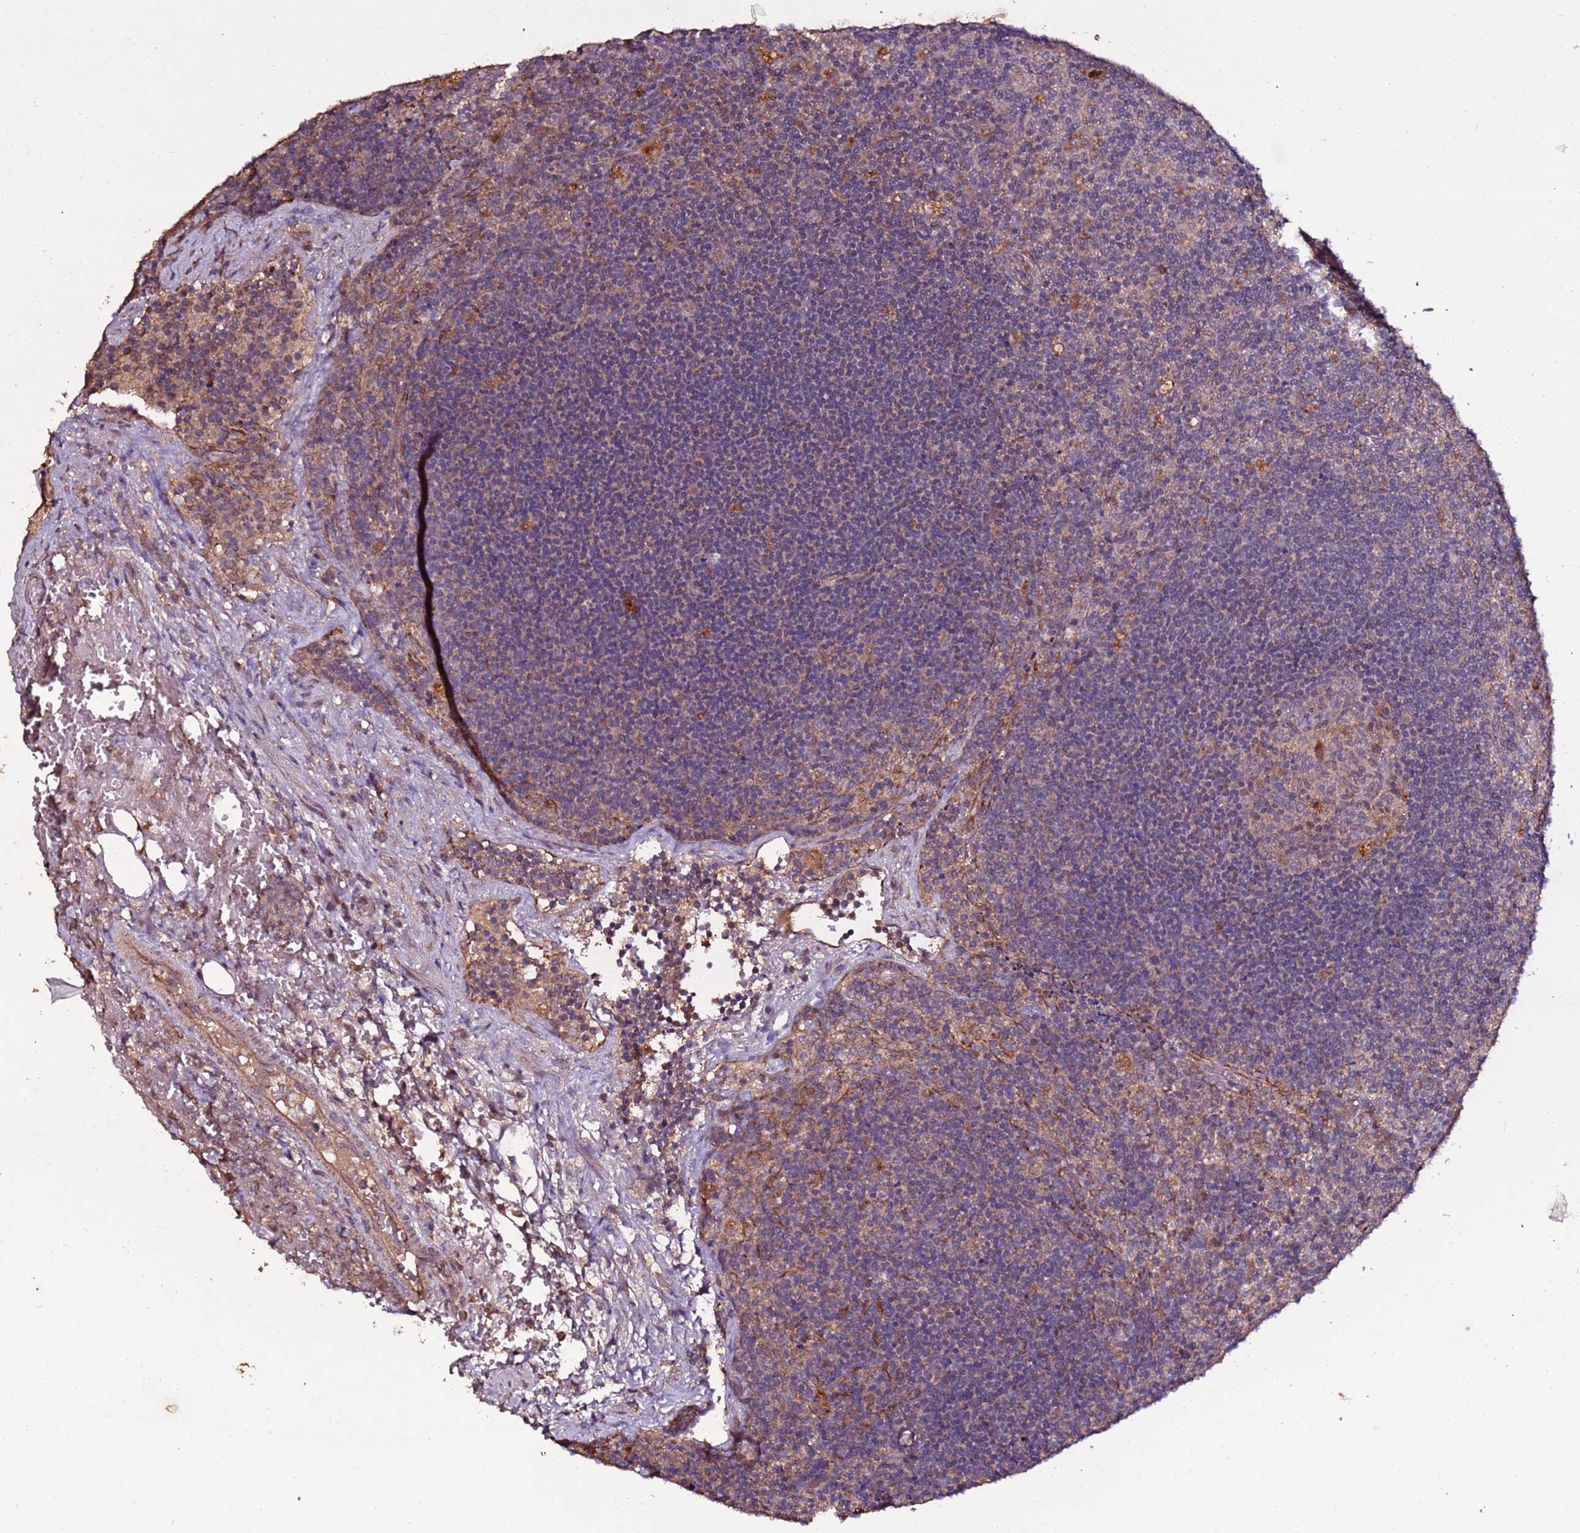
{"staining": {"intensity": "weak", "quantity": "<25%", "location": "cytoplasmic/membranous"}, "tissue": "lymph node", "cell_type": "Germinal center cells", "image_type": "normal", "snomed": [{"axis": "morphology", "description": "Normal tissue, NOS"}, {"axis": "topography", "description": "Lymph node"}], "caption": "This micrograph is of benign lymph node stained with immunohistochemistry (IHC) to label a protein in brown with the nuclei are counter-stained blue. There is no expression in germinal center cells. (DAB immunohistochemistry (IHC), high magnification).", "gene": "RPS15A", "patient": {"sex": "male", "age": 69}}